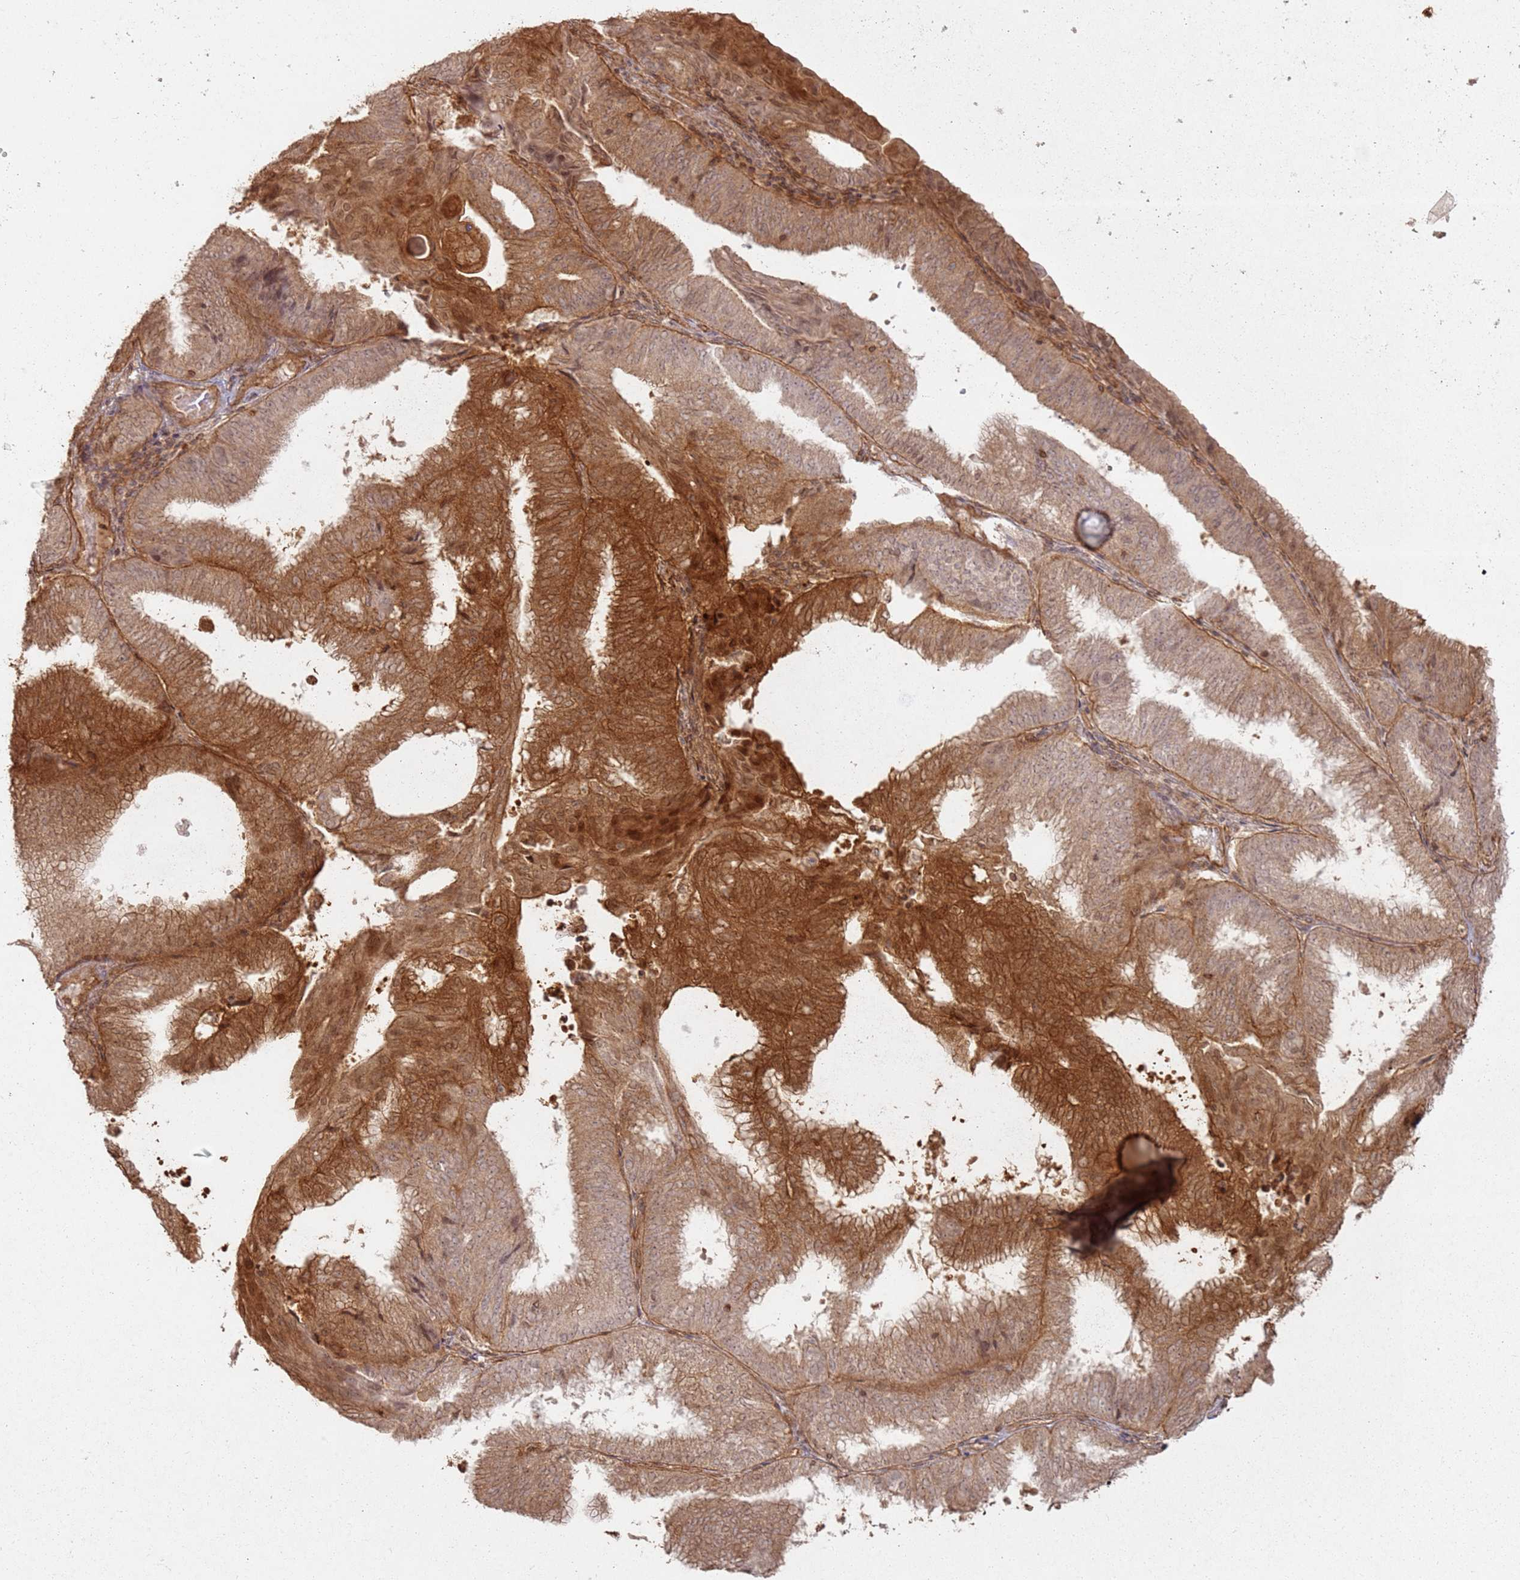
{"staining": {"intensity": "moderate", "quantity": ">75%", "location": "cytoplasmic/membranous"}, "tissue": "endometrial cancer", "cell_type": "Tumor cells", "image_type": "cancer", "snomed": [{"axis": "morphology", "description": "Adenocarcinoma, NOS"}, {"axis": "topography", "description": "Endometrium"}], "caption": "Moderate cytoplasmic/membranous expression is present in about >75% of tumor cells in endometrial cancer (adenocarcinoma).", "gene": "ZNF776", "patient": {"sex": "female", "age": 49}}